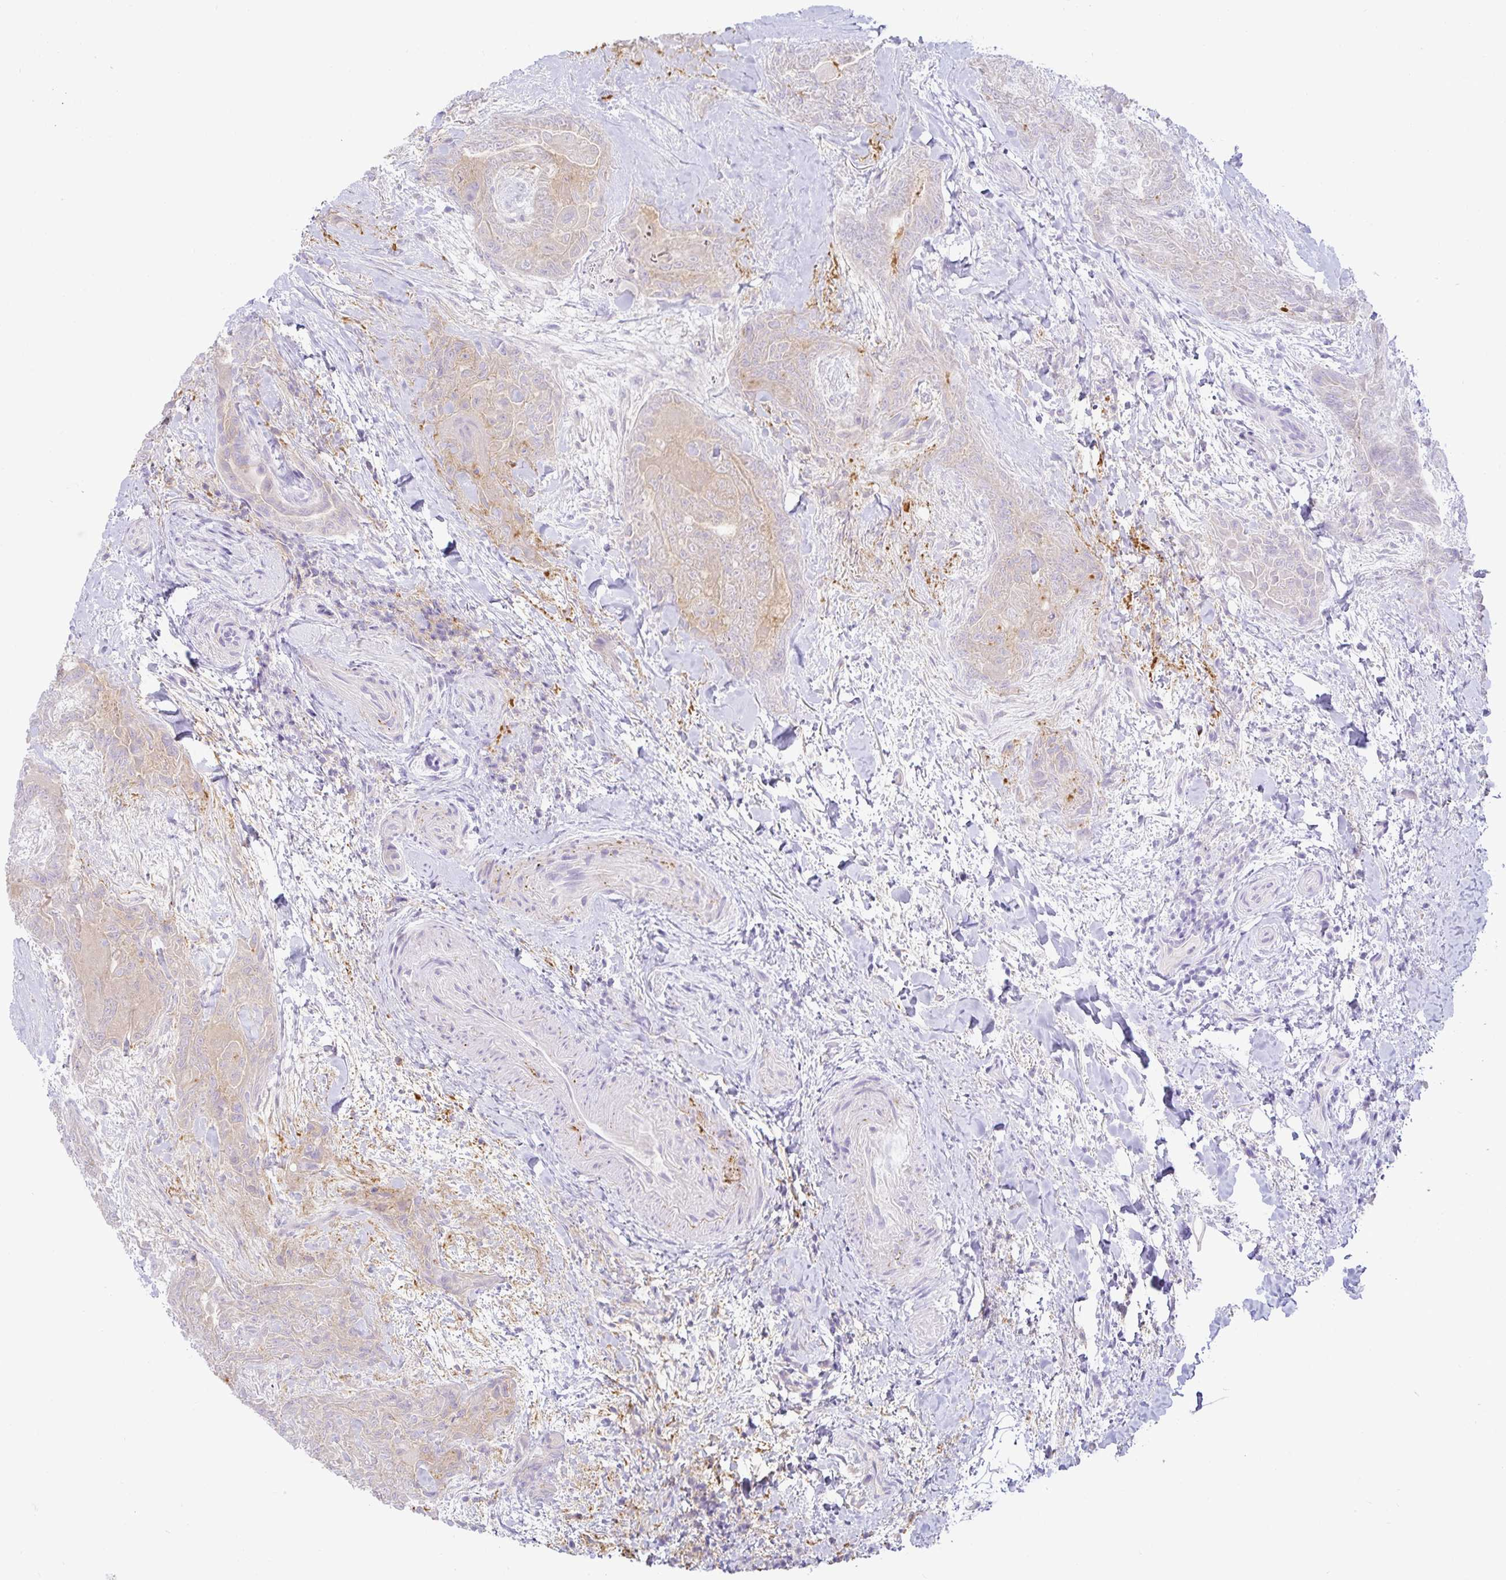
{"staining": {"intensity": "weak", "quantity": "<25%", "location": "cytoplasmic/membranous"}, "tissue": "thyroid cancer", "cell_type": "Tumor cells", "image_type": "cancer", "snomed": [{"axis": "morphology", "description": "Papillary adenocarcinoma, NOS"}, {"axis": "topography", "description": "Thyroid gland"}], "caption": "Immunohistochemical staining of human thyroid cancer demonstrates no significant positivity in tumor cells.", "gene": "MON2", "patient": {"sex": "female", "age": 61}}